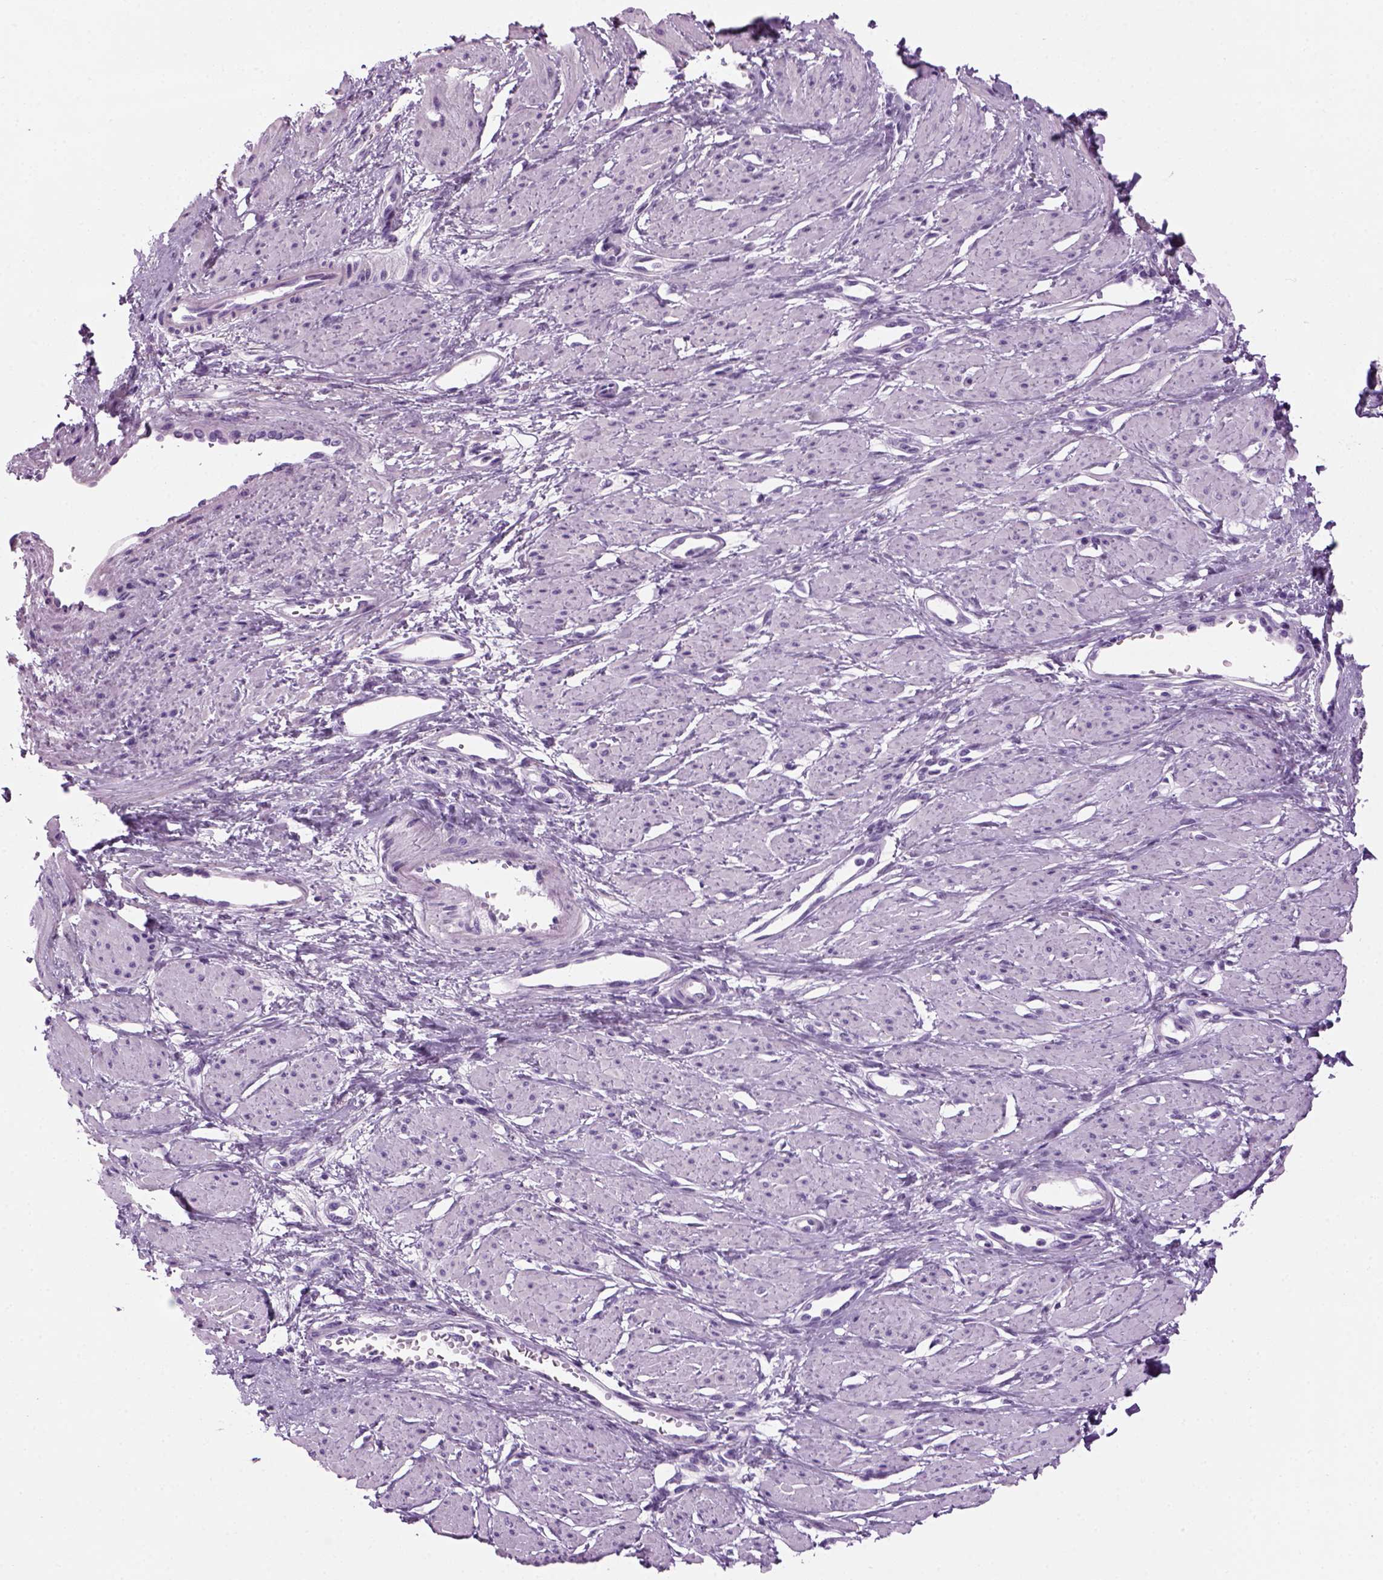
{"staining": {"intensity": "negative", "quantity": "none", "location": "none"}, "tissue": "smooth muscle", "cell_type": "Smooth muscle cells", "image_type": "normal", "snomed": [{"axis": "morphology", "description": "Normal tissue, NOS"}, {"axis": "topography", "description": "Smooth muscle"}, {"axis": "topography", "description": "Uterus"}], "caption": "DAB immunohistochemical staining of unremarkable human smooth muscle shows no significant positivity in smooth muscle cells.", "gene": "MZB1", "patient": {"sex": "female", "age": 39}}